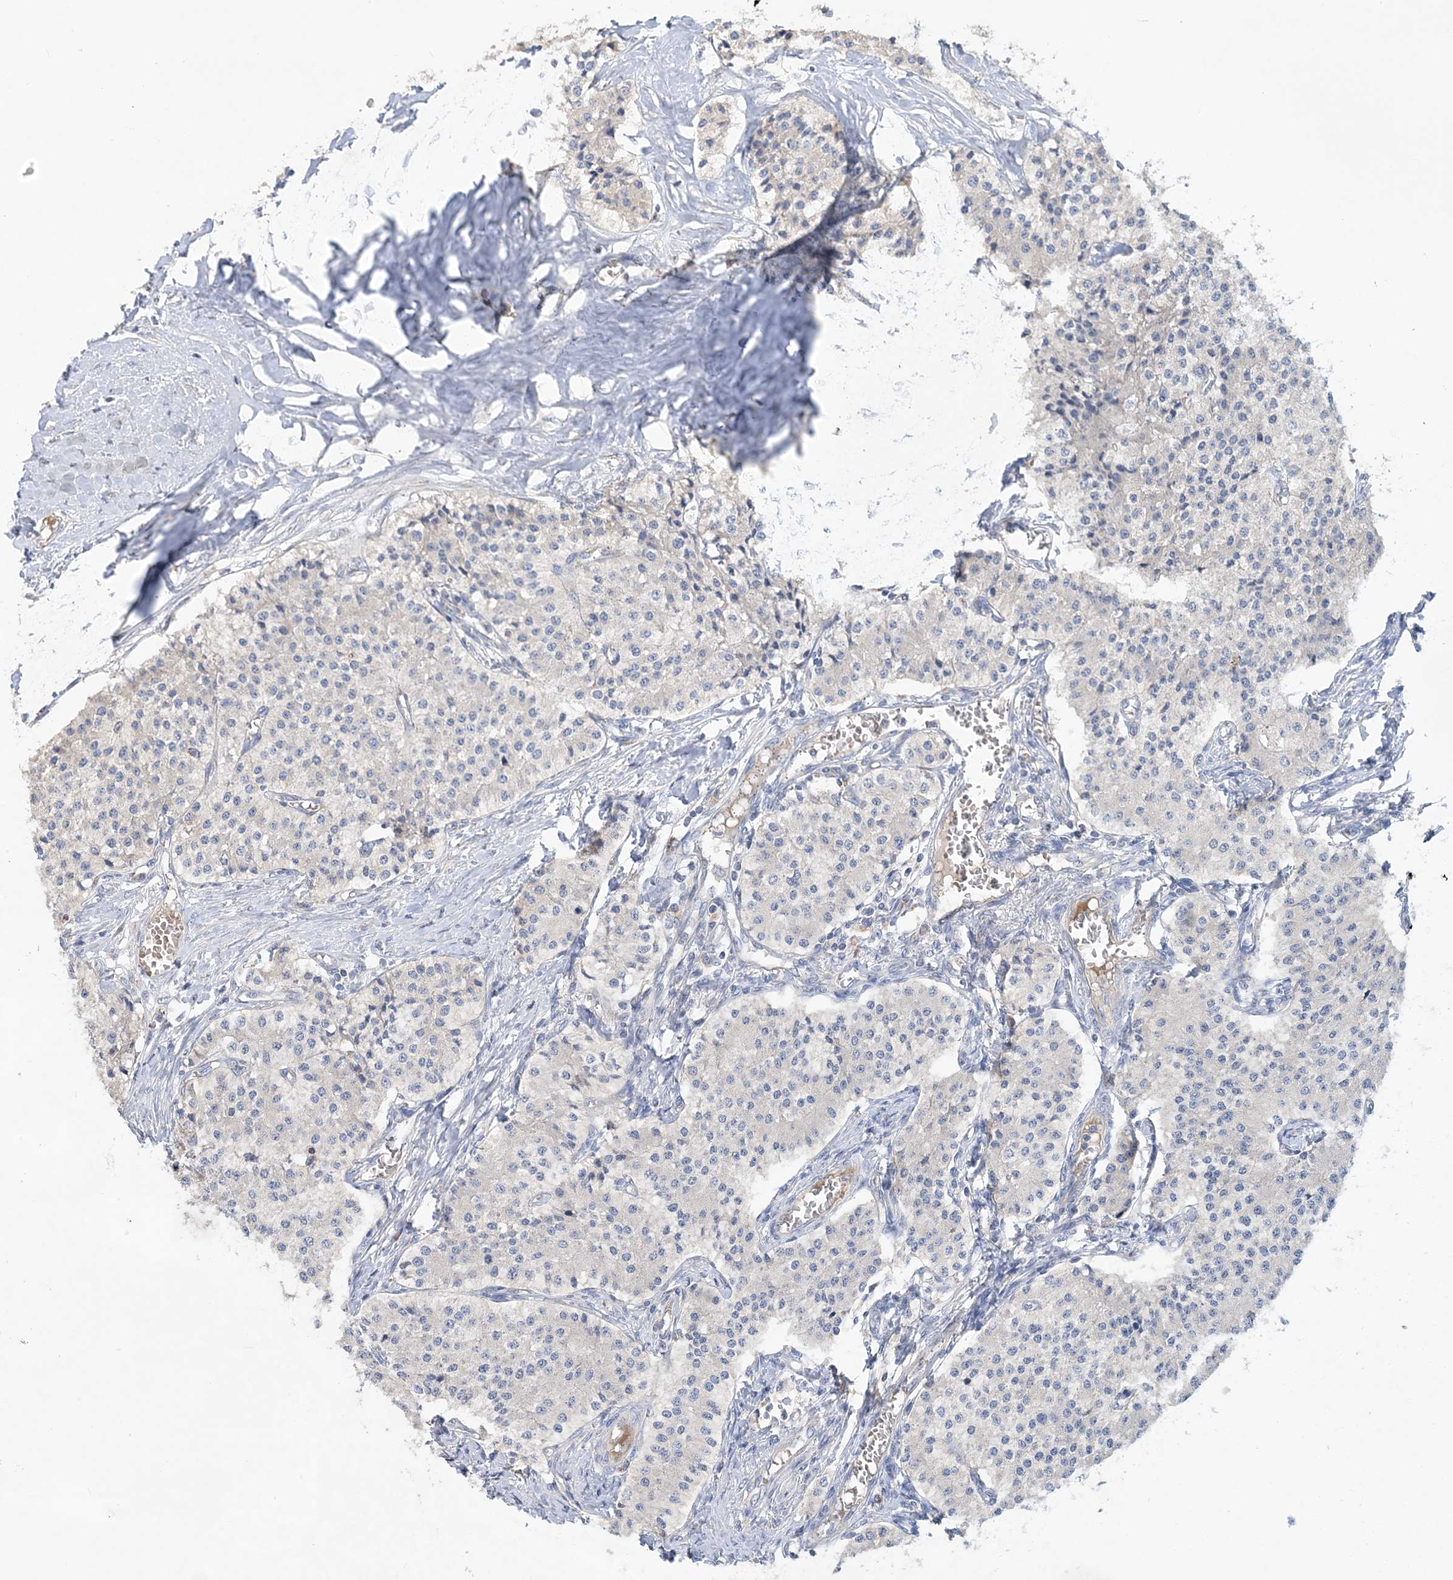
{"staining": {"intensity": "negative", "quantity": "none", "location": "none"}, "tissue": "carcinoid", "cell_type": "Tumor cells", "image_type": "cancer", "snomed": [{"axis": "morphology", "description": "Carcinoid, malignant, NOS"}, {"axis": "topography", "description": "Colon"}], "caption": "Tumor cells show no significant positivity in malignant carcinoid. Nuclei are stained in blue.", "gene": "TRAPPC13", "patient": {"sex": "female", "age": 52}}